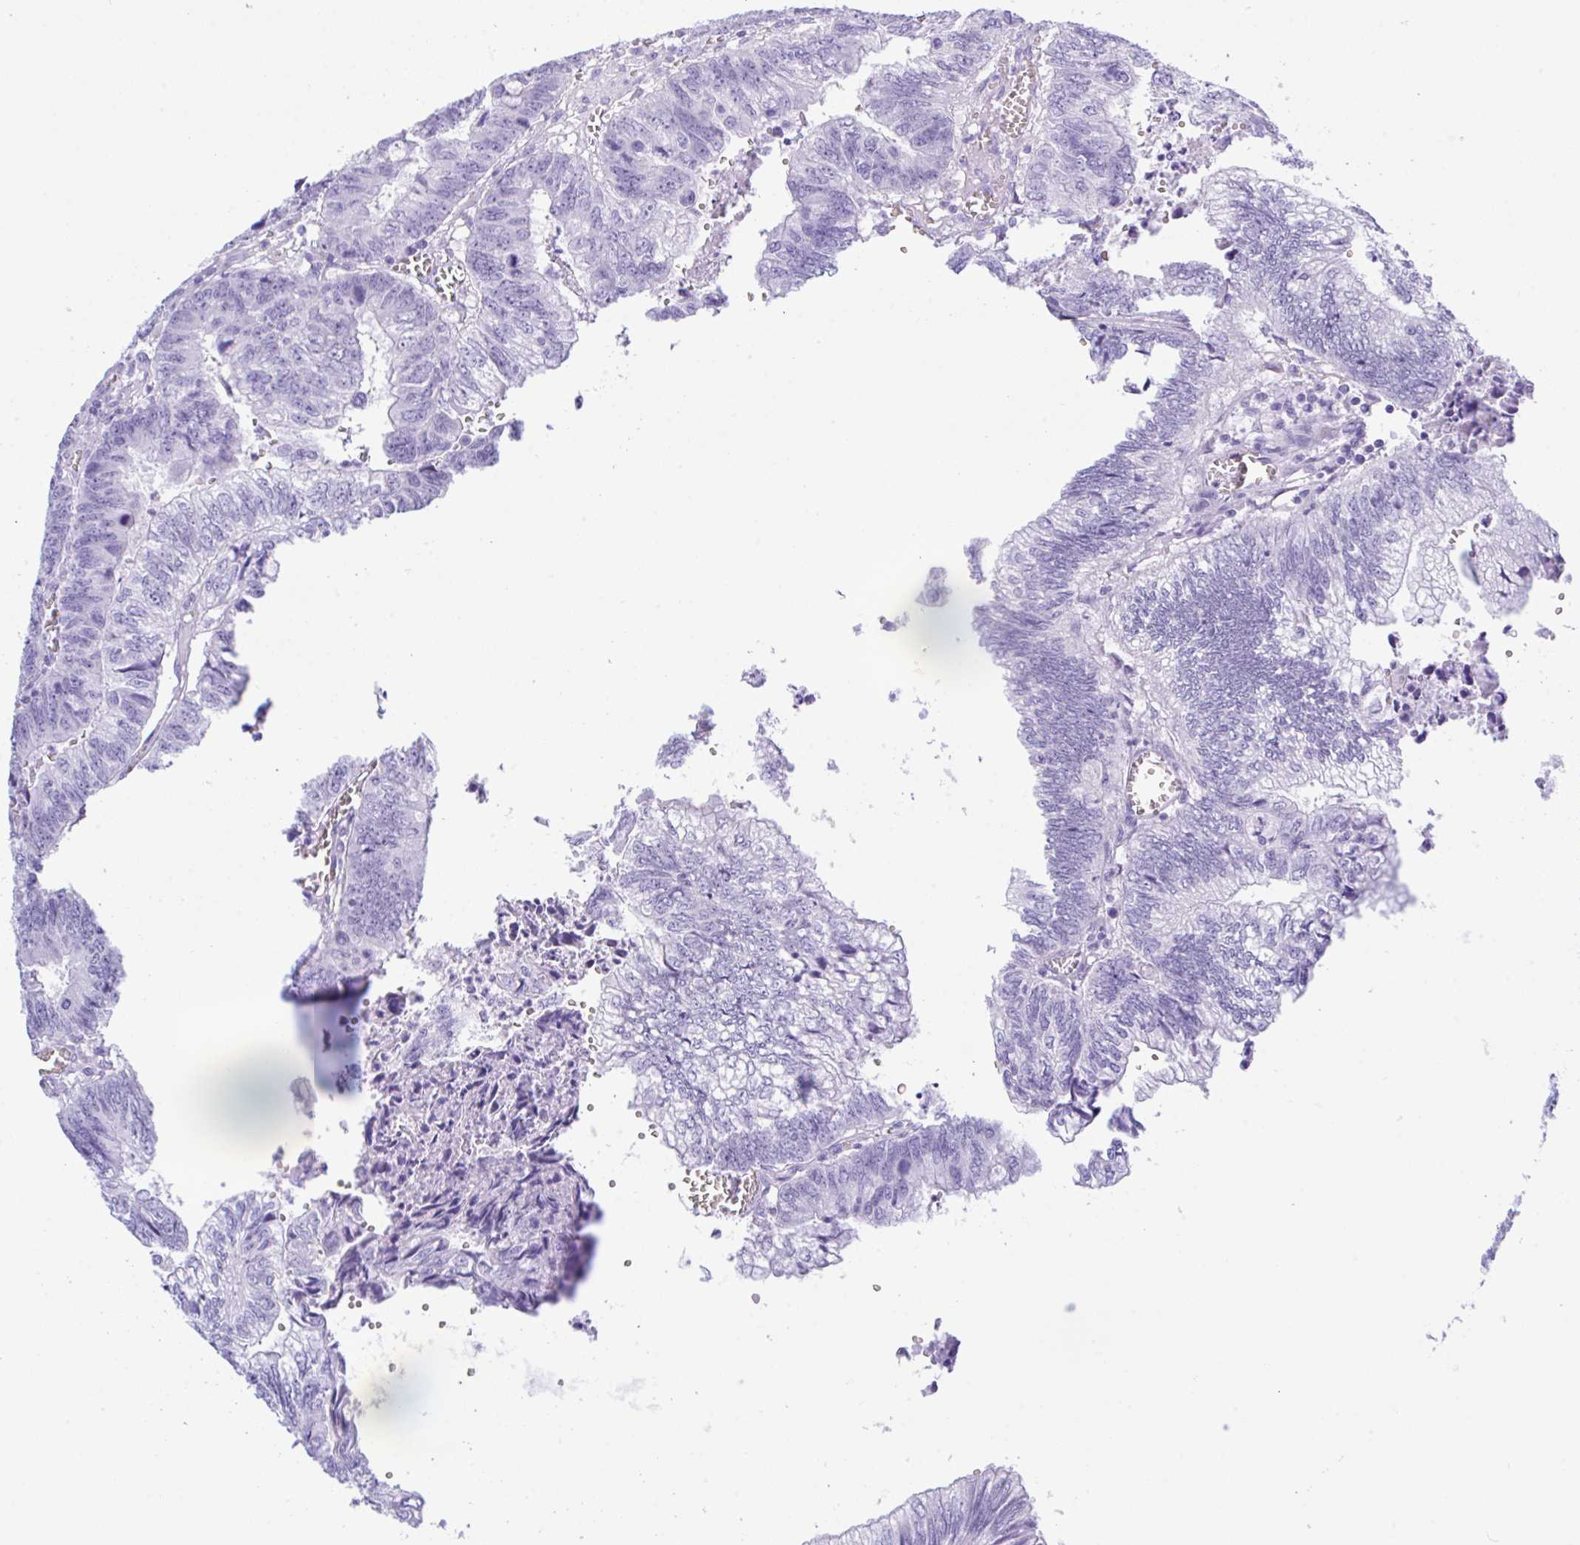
{"staining": {"intensity": "negative", "quantity": "none", "location": "none"}, "tissue": "colorectal cancer", "cell_type": "Tumor cells", "image_type": "cancer", "snomed": [{"axis": "morphology", "description": "Adenocarcinoma, NOS"}, {"axis": "topography", "description": "Colon"}], "caption": "This is a histopathology image of immunohistochemistry staining of colorectal cancer (adenocarcinoma), which shows no expression in tumor cells.", "gene": "NDUFAF8", "patient": {"sex": "male", "age": 86}}